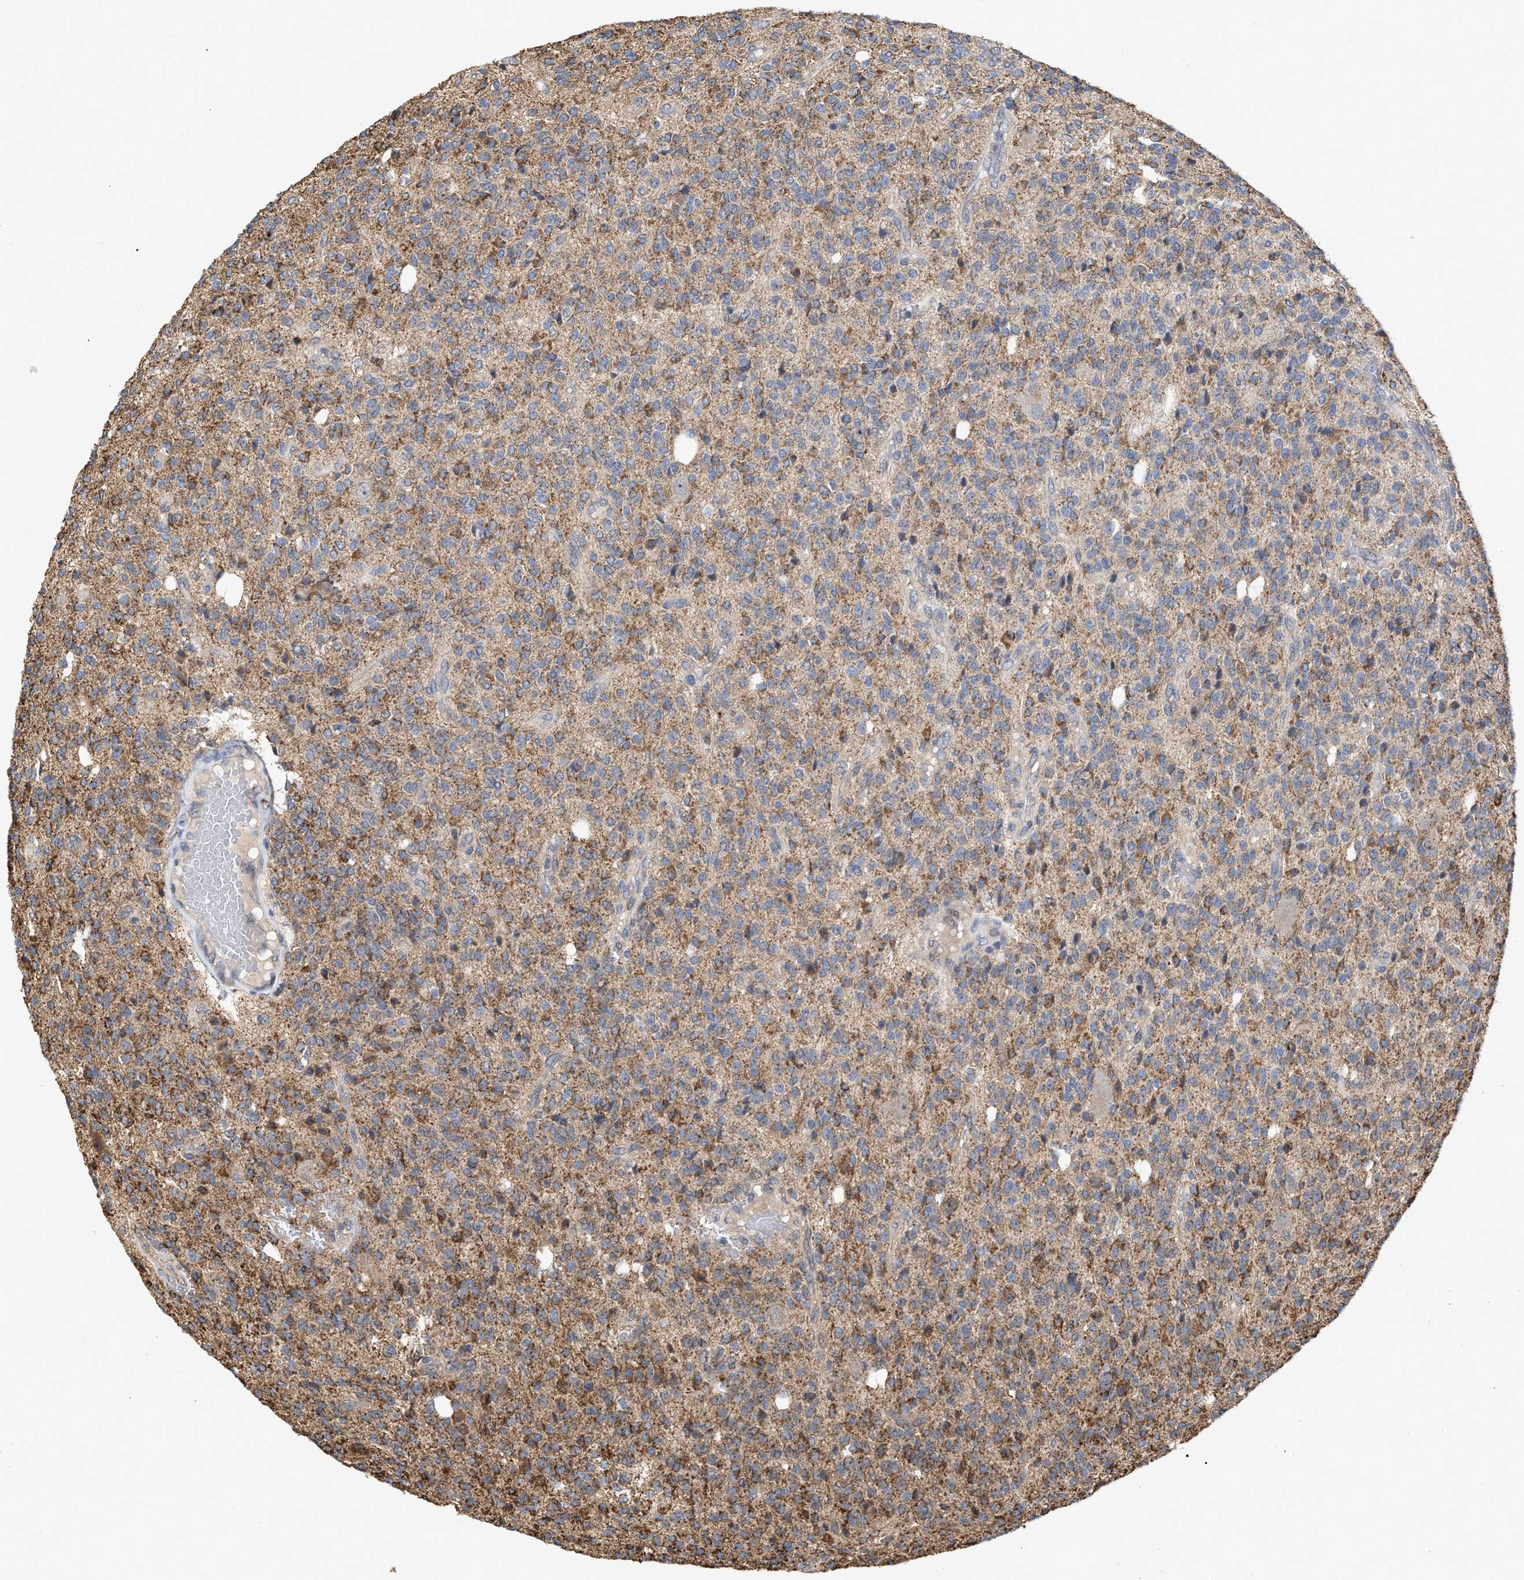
{"staining": {"intensity": "moderate", "quantity": "25%-75%", "location": "cytoplasmic/membranous"}, "tissue": "glioma", "cell_type": "Tumor cells", "image_type": "cancer", "snomed": [{"axis": "morphology", "description": "Glioma, malignant, High grade"}, {"axis": "topography", "description": "Brain"}], "caption": "Immunohistochemistry (IHC) photomicrograph of glioma stained for a protein (brown), which displays medium levels of moderate cytoplasmic/membranous expression in approximately 25%-75% of tumor cells.", "gene": "EXOSC2", "patient": {"sex": "male", "age": 34}}